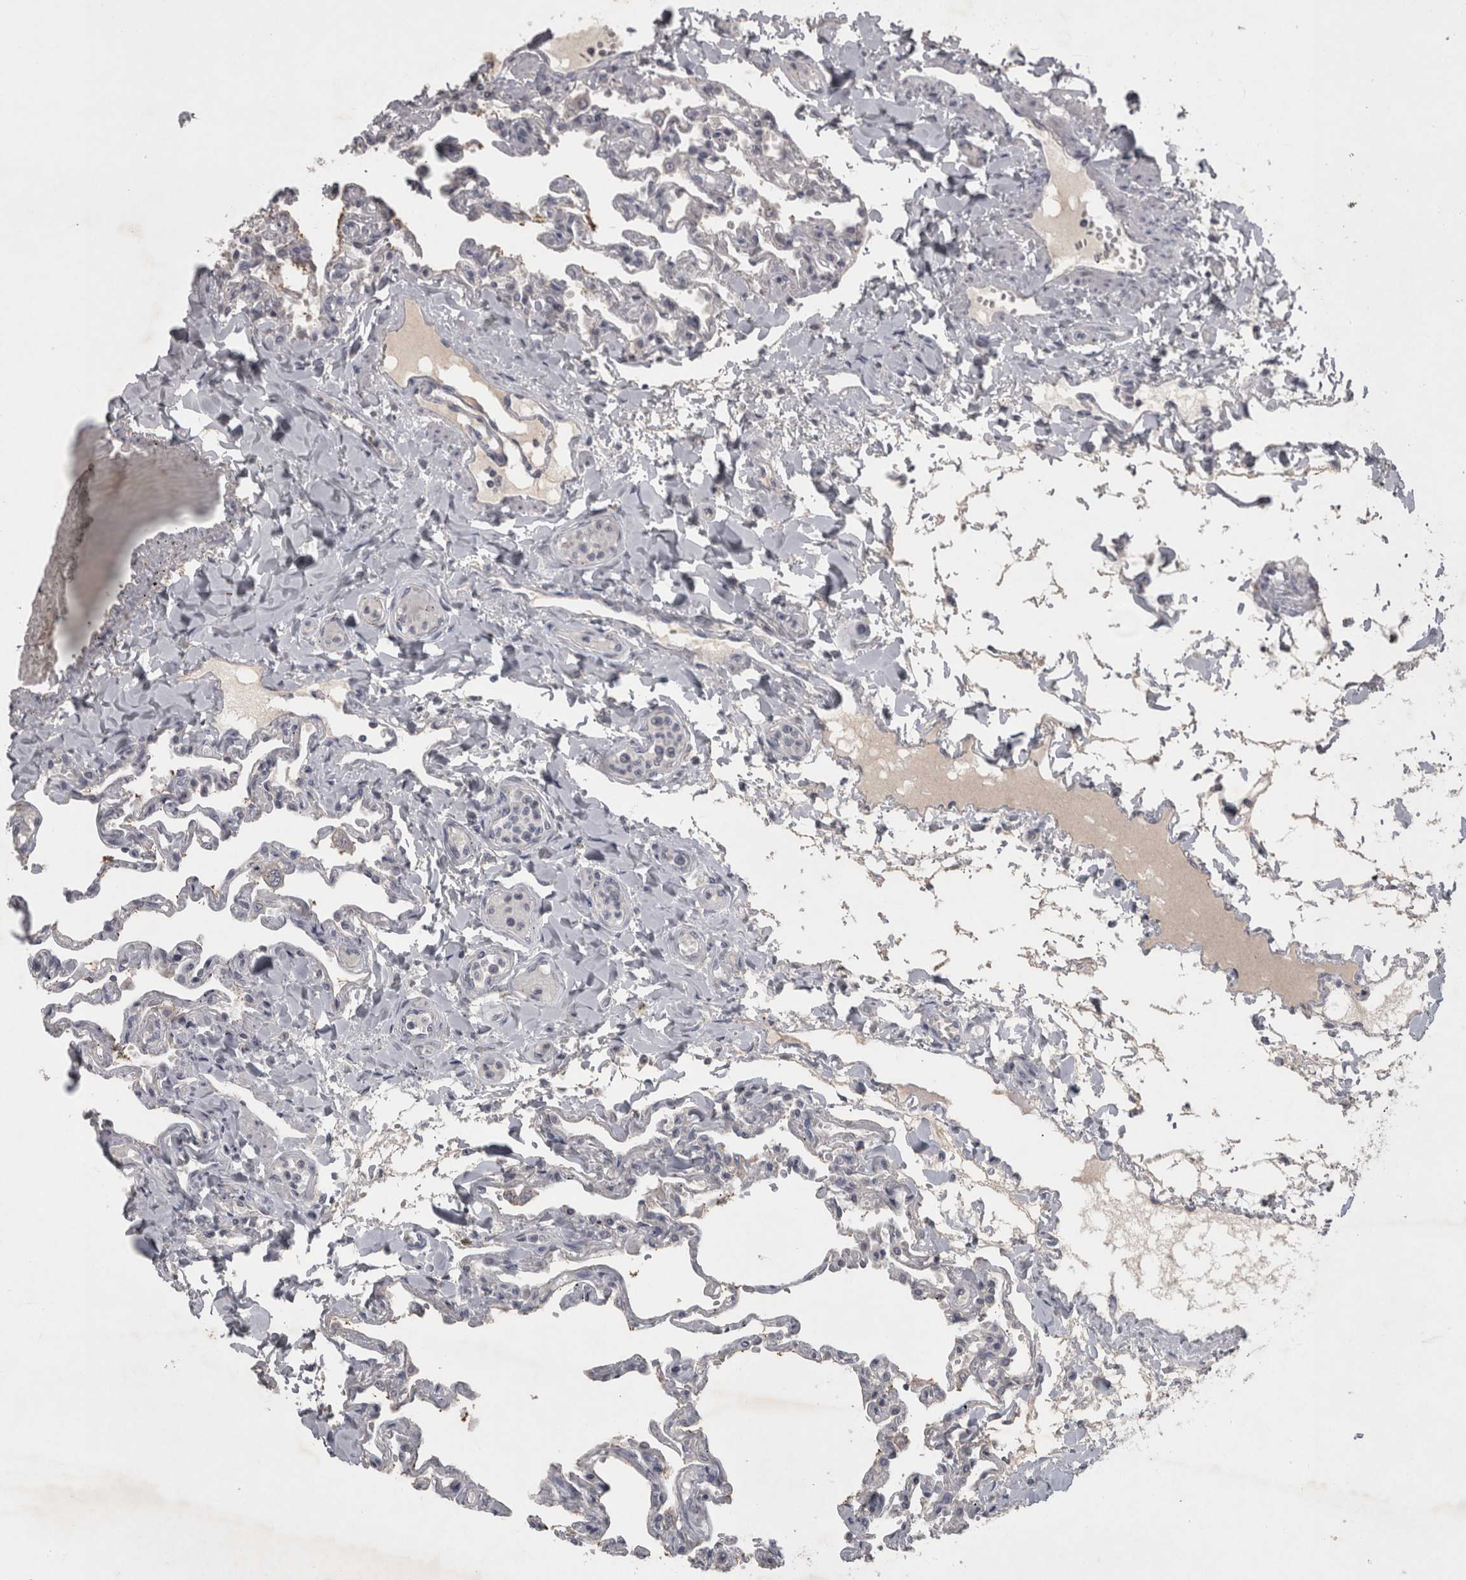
{"staining": {"intensity": "weak", "quantity": "<25%", "location": "cytoplasmic/membranous"}, "tissue": "lung", "cell_type": "Alveolar cells", "image_type": "normal", "snomed": [{"axis": "morphology", "description": "Normal tissue, NOS"}, {"axis": "topography", "description": "Lung"}], "caption": "This is an immunohistochemistry histopathology image of benign lung. There is no positivity in alveolar cells.", "gene": "ENPP7", "patient": {"sex": "male", "age": 21}}